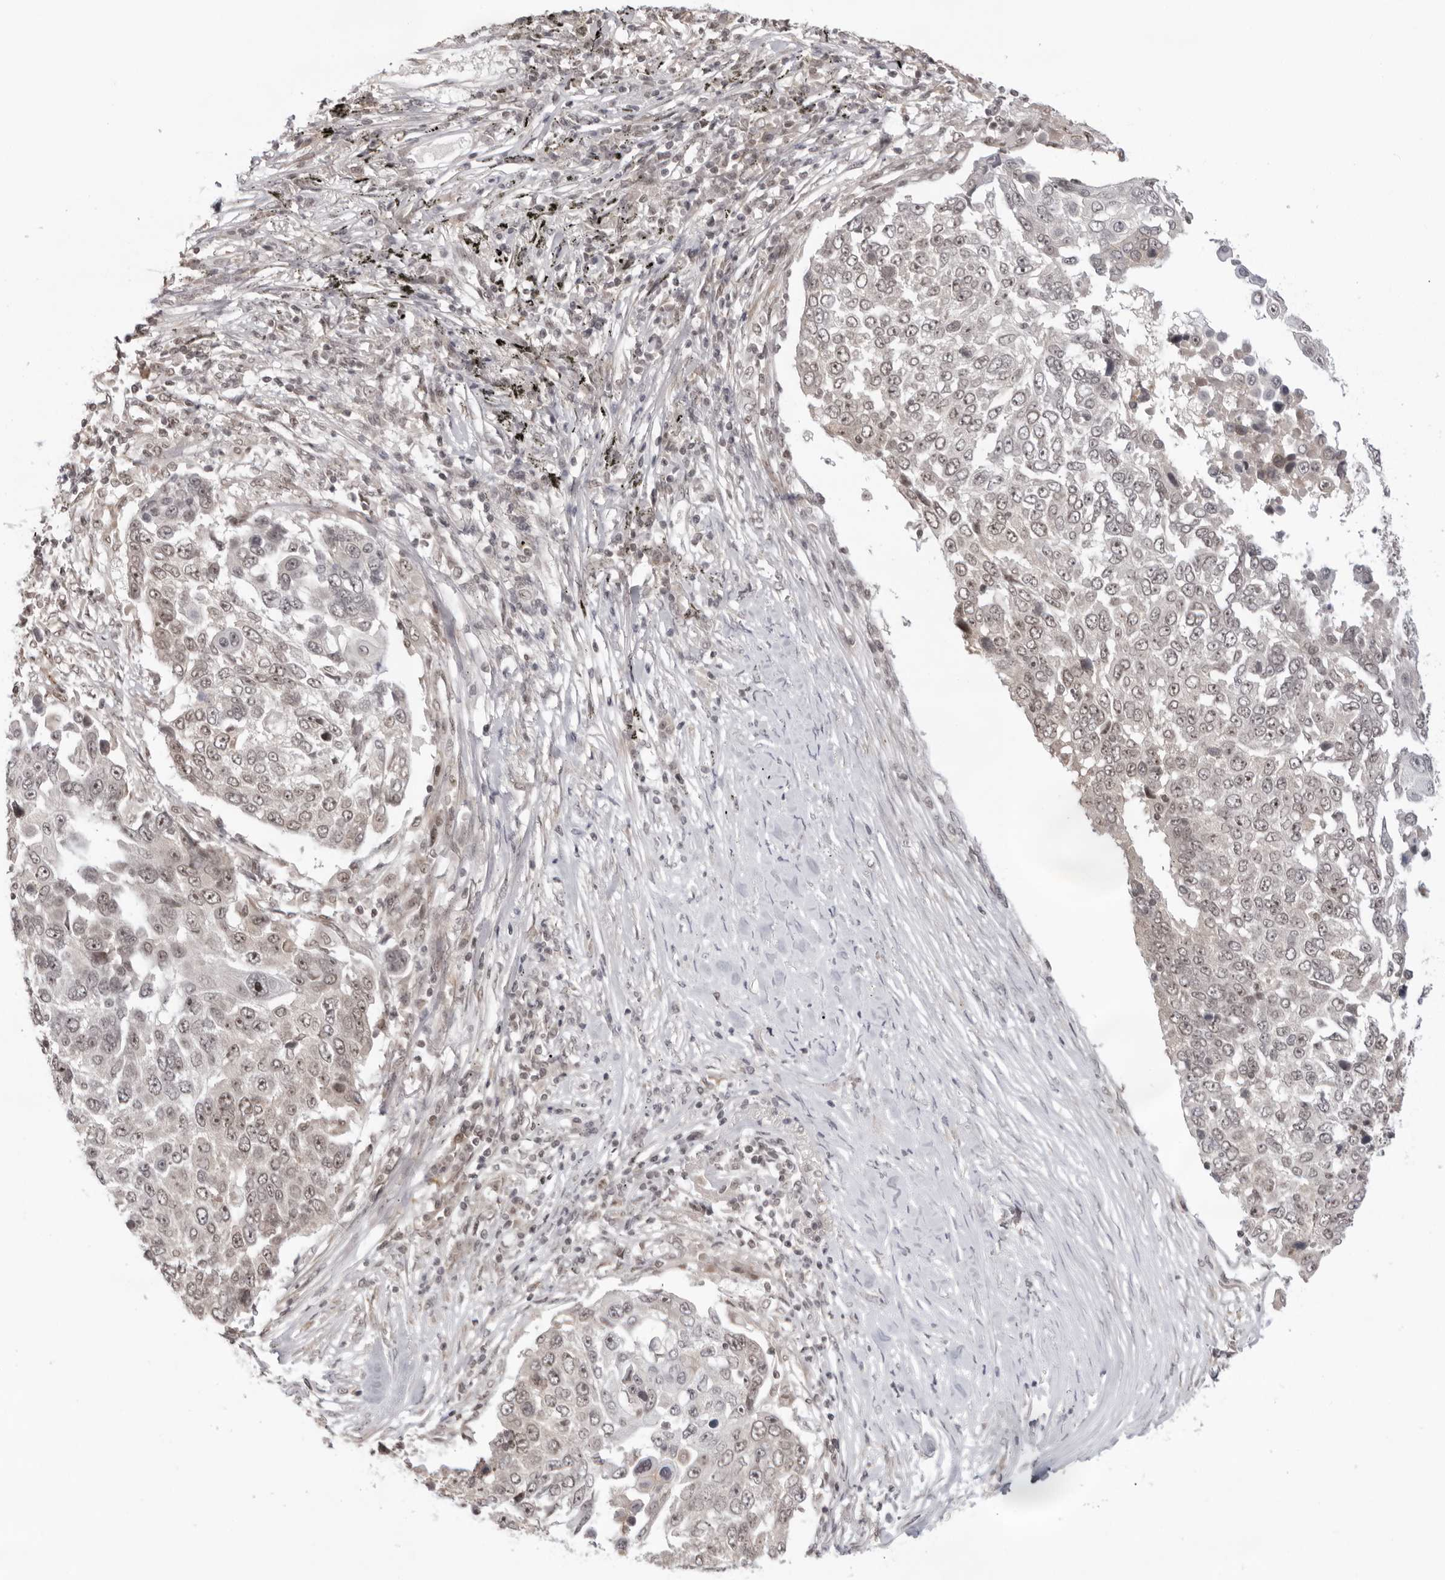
{"staining": {"intensity": "weak", "quantity": "25%-75%", "location": "nuclear"}, "tissue": "lung cancer", "cell_type": "Tumor cells", "image_type": "cancer", "snomed": [{"axis": "morphology", "description": "Squamous cell carcinoma, NOS"}, {"axis": "topography", "description": "Lung"}], "caption": "Lung cancer (squamous cell carcinoma) stained with DAB (3,3'-diaminobenzidine) IHC shows low levels of weak nuclear expression in approximately 25%-75% of tumor cells.", "gene": "EXOSC10", "patient": {"sex": "male", "age": 66}}